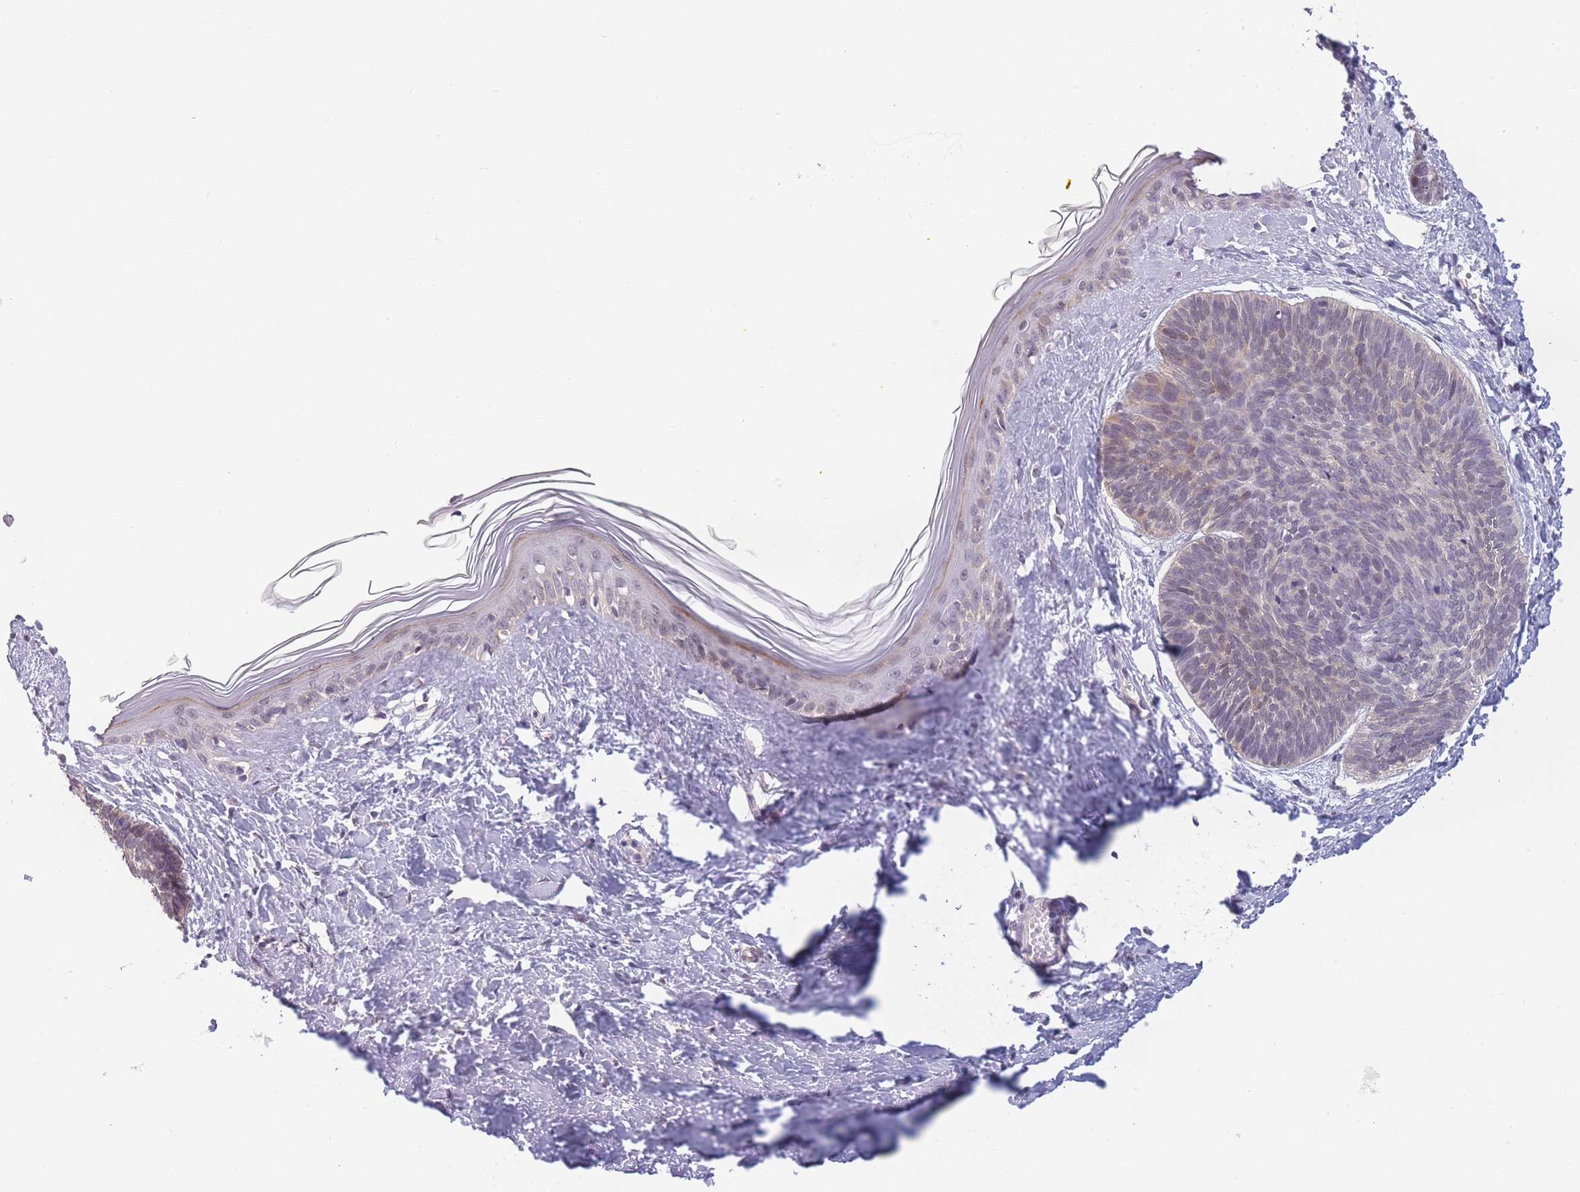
{"staining": {"intensity": "weak", "quantity": "25%-75%", "location": "nuclear"}, "tissue": "skin cancer", "cell_type": "Tumor cells", "image_type": "cancer", "snomed": [{"axis": "morphology", "description": "Basal cell carcinoma"}, {"axis": "topography", "description": "Skin"}], "caption": "Approximately 25%-75% of tumor cells in human basal cell carcinoma (skin) exhibit weak nuclear protein expression as visualized by brown immunohistochemical staining.", "gene": "SIN3B", "patient": {"sex": "female", "age": 81}}